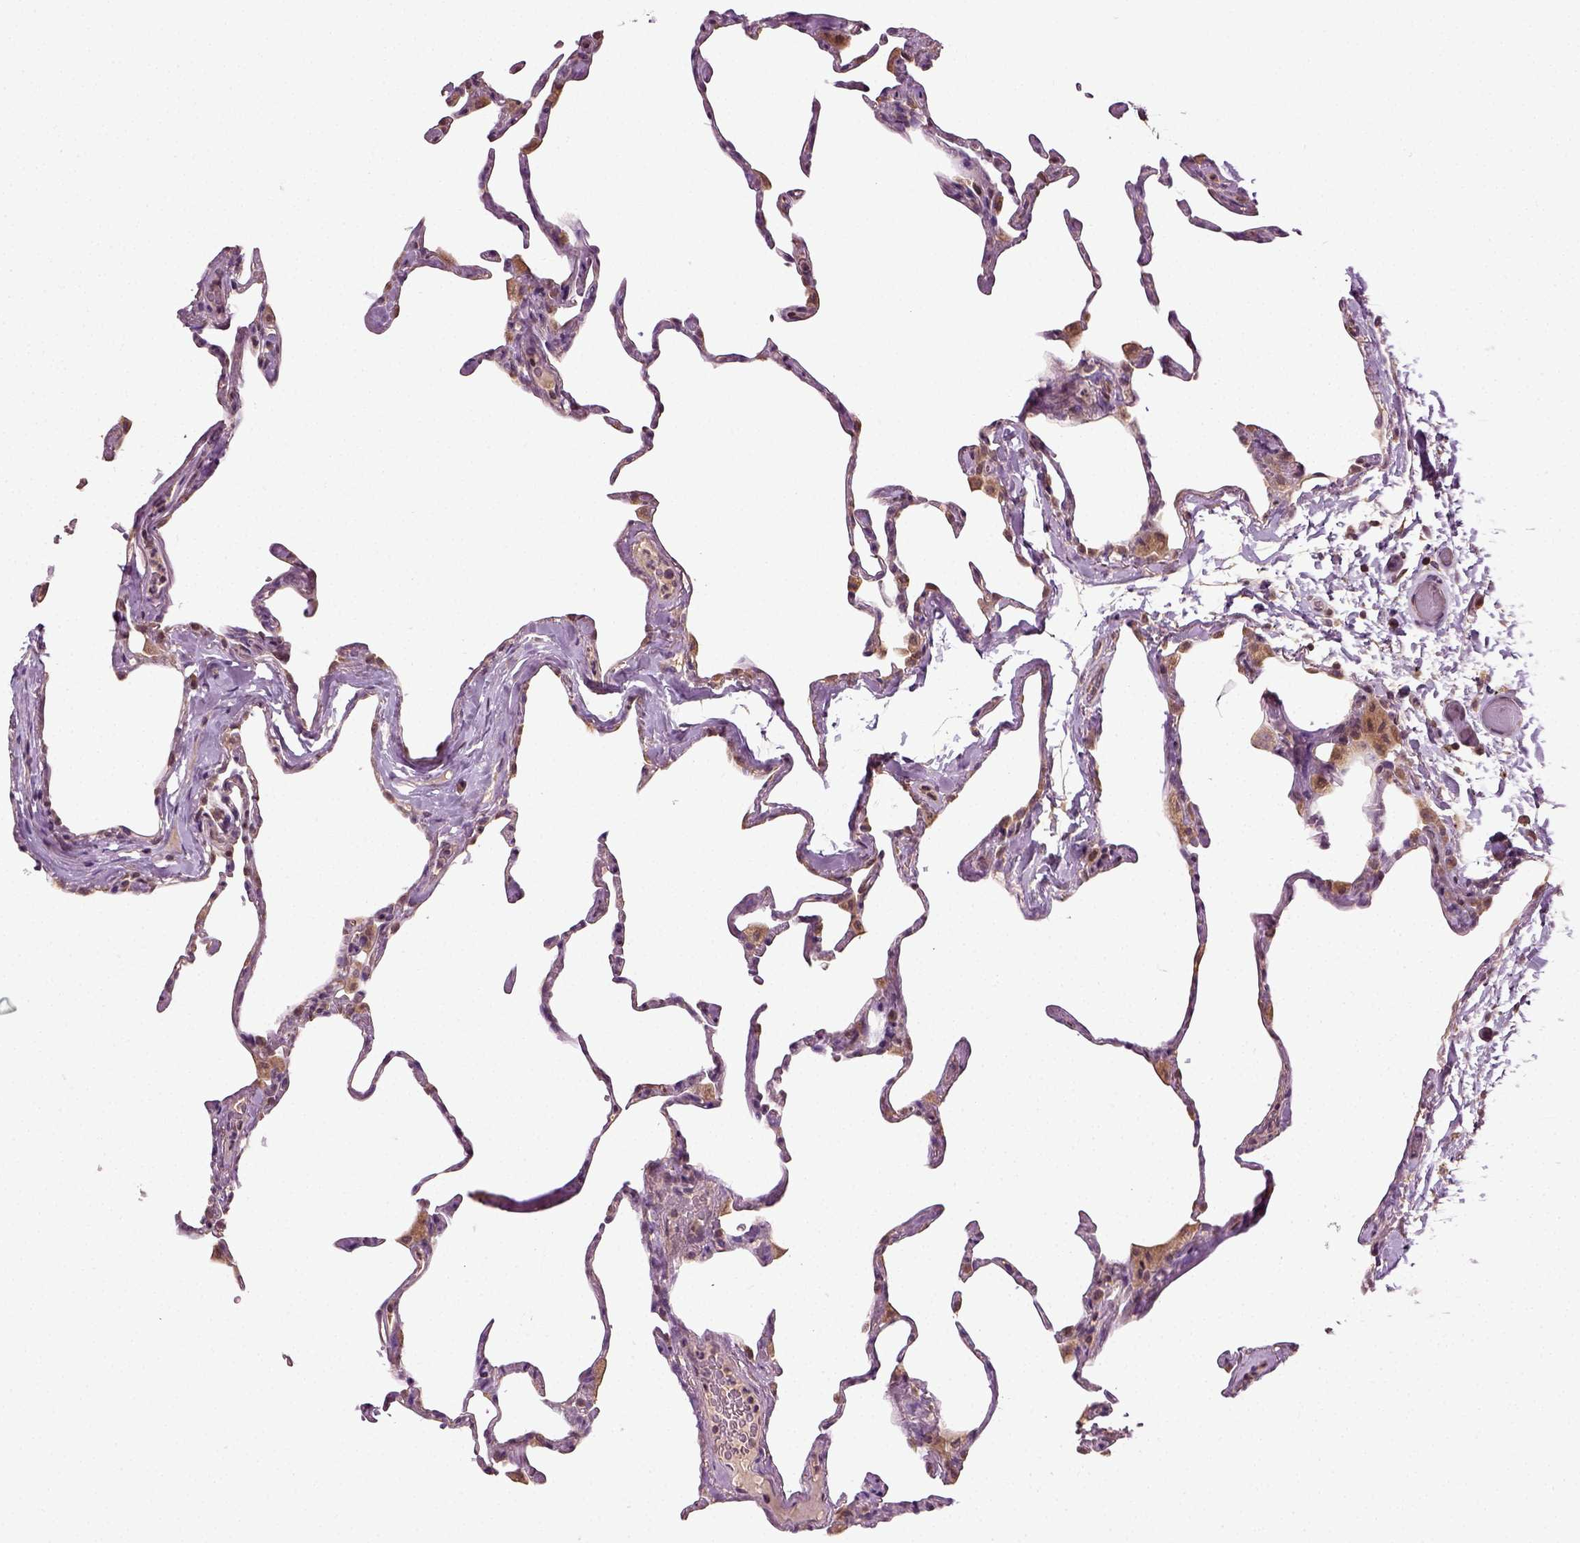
{"staining": {"intensity": "moderate", "quantity": "<25%", "location": "cytoplasmic/membranous"}, "tissue": "lung", "cell_type": "Alveolar cells", "image_type": "normal", "snomed": [{"axis": "morphology", "description": "Normal tissue, NOS"}, {"axis": "topography", "description": "Lung"}], "caption": "Lung stained with IHC displays moderate cytoplasmic/membranous positivity in approximately <25% of alveolar cells. (DAB IHC, brown staining for protein, blue staining for nuclei).", "gene": "ERV3", "patient": {"sex": "male", "age": 65}}